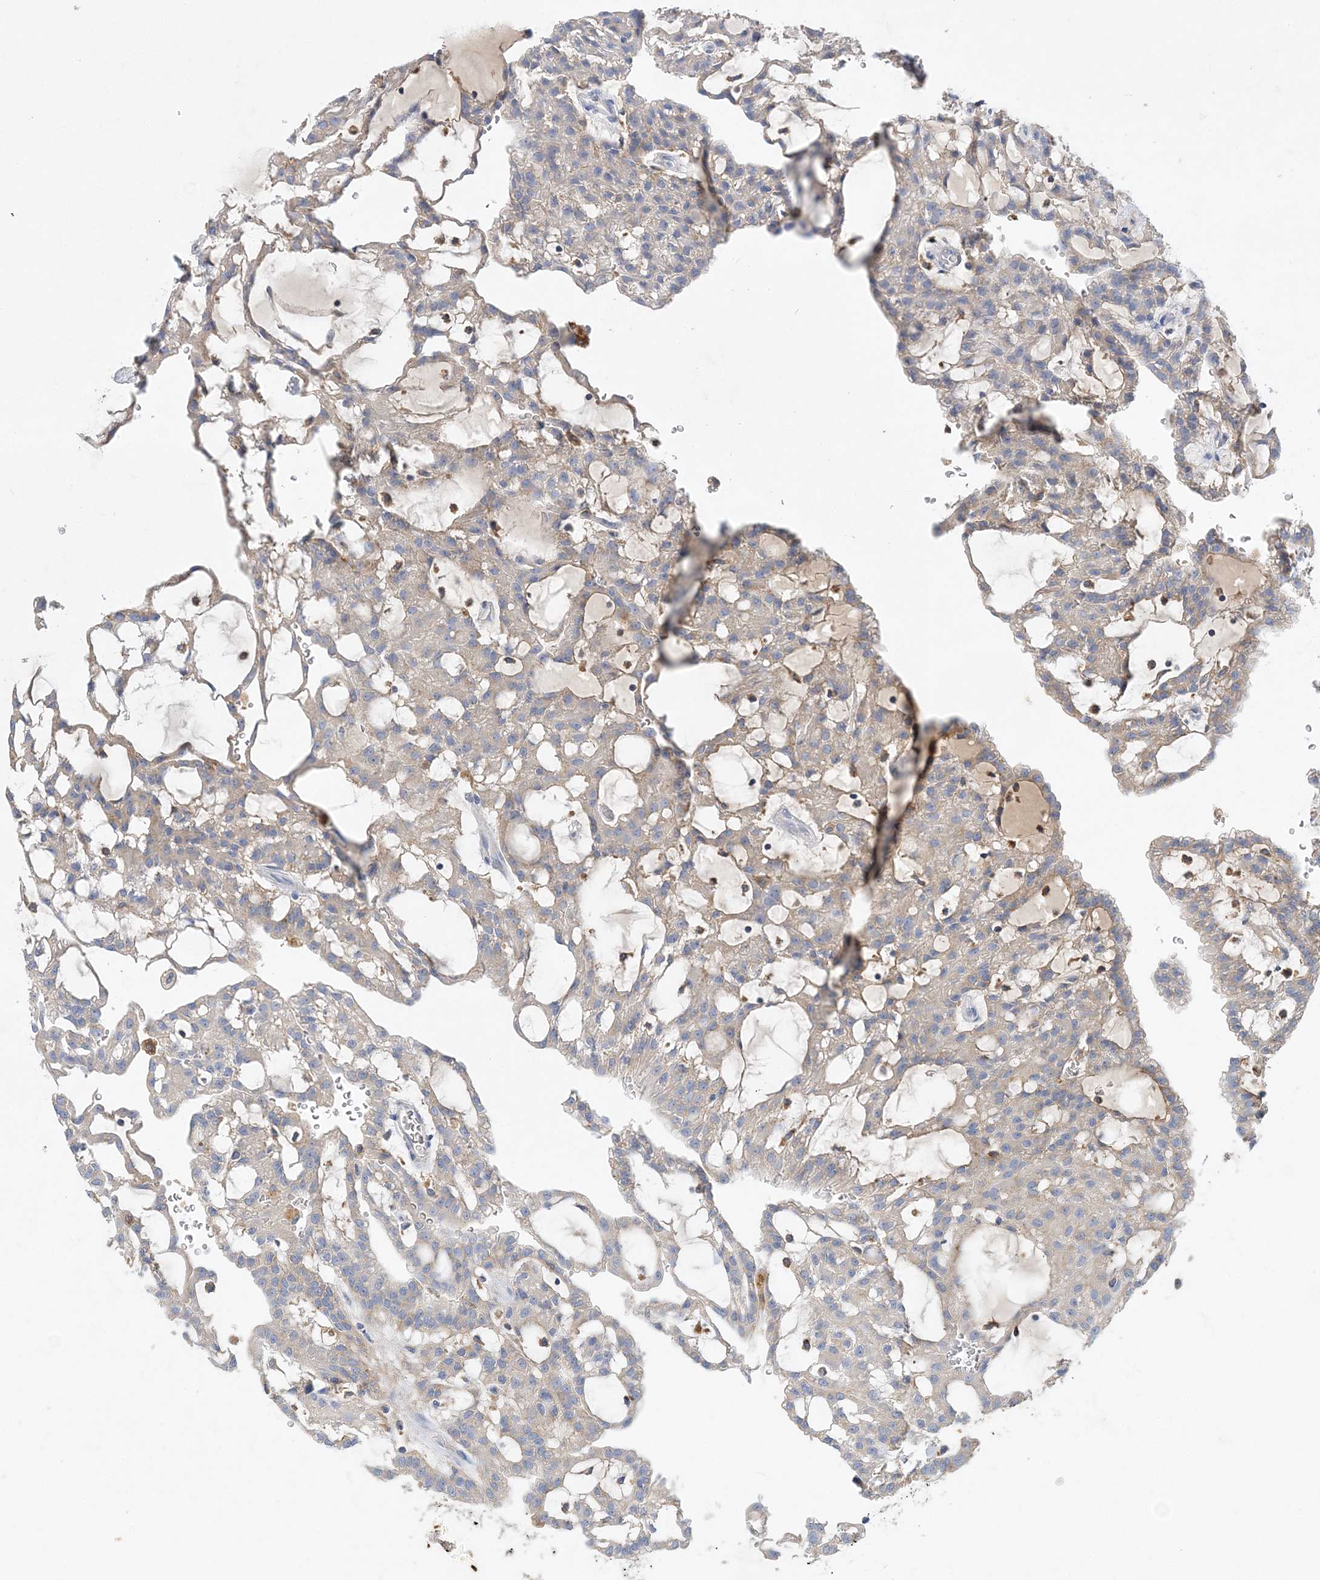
{"staining": {"intensity": "negative", "quantity": "none", "location": "none"}, "tissue": "renal cancer", "cell_type": "Tumor cells", "image_type": "cancer", "snomed": [{"axis": "morphology", "description": "Adenocarcinoma, NOS"}, {"axis": "topography", "description": "Kidney"}], "caption": "There is no significant staining in tumor cells of renal cancer (adenocarcinoma). The staining was performed using DAB to visualize the protein expression in brown, while the nuclei were stained in blue with hematoxylin (Magnification: 20x).", "gene": "GRINA", "patient": {"sex": "male", "age": 63}}